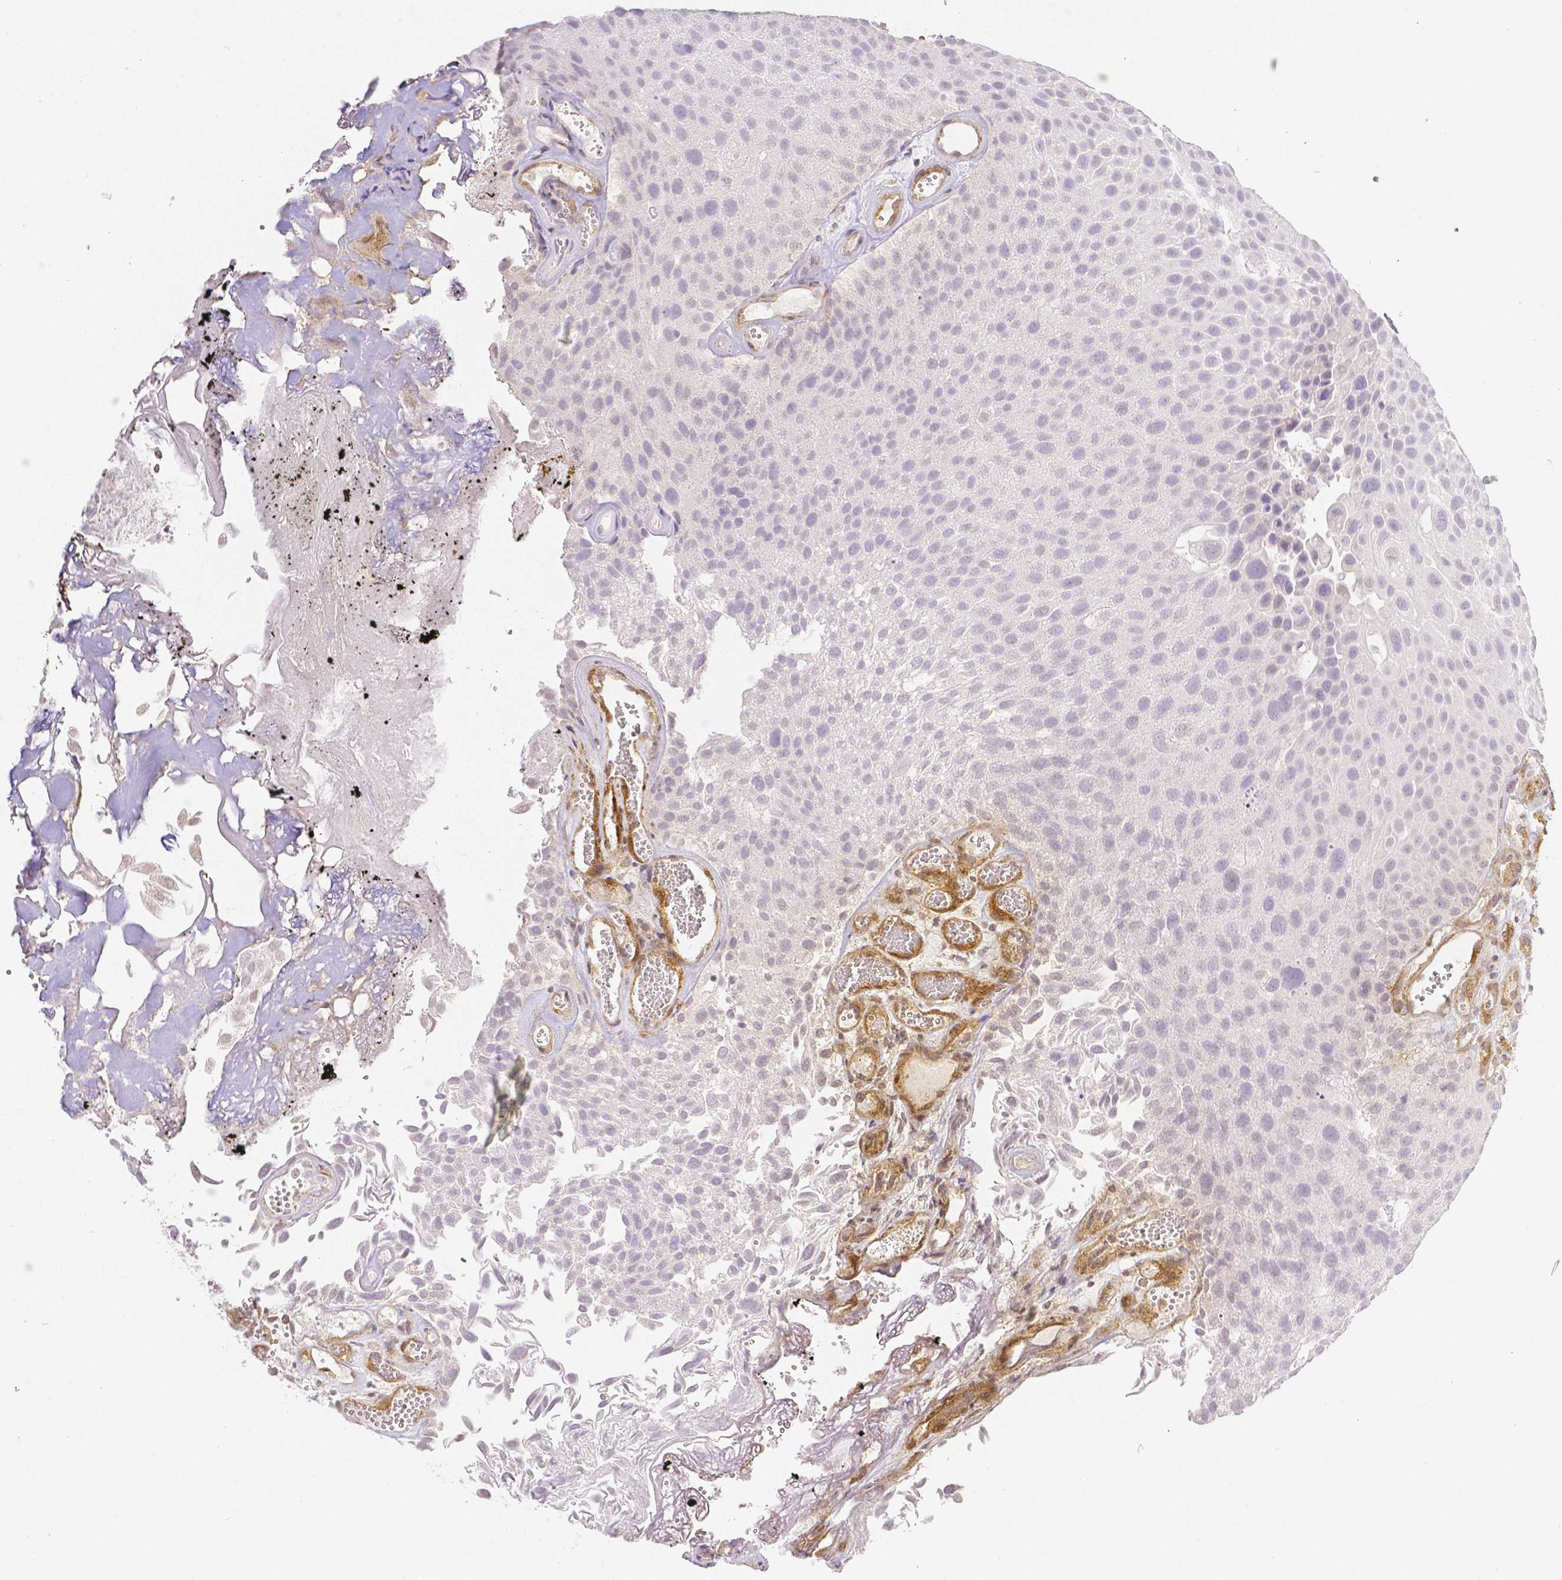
{"staining": {"intensity": "negative", "quantity": "none", "location": "none"}, "tissue": "urothelial cancer", "cell_type": "Tumor cells", "image_type": "cancer", "snomed": [{"axis": "morphology", "description": "Urothelial carcinoma, Low grade"}, {"axis": "topography", "description": "Urinary bladder"}], "caption": "Photomicrograph shows no significant protein positivity in tumor cells of urothelial carcinoma (low-grade). Brightfield microscopy of immunohistochemistry stained with DAB (3,3'-diaminobenzidine) (brown) and hematoxylin (blue), captured at high magnification.", "gene": "THY1", "patient": {"sex": "male", "age": 72}}